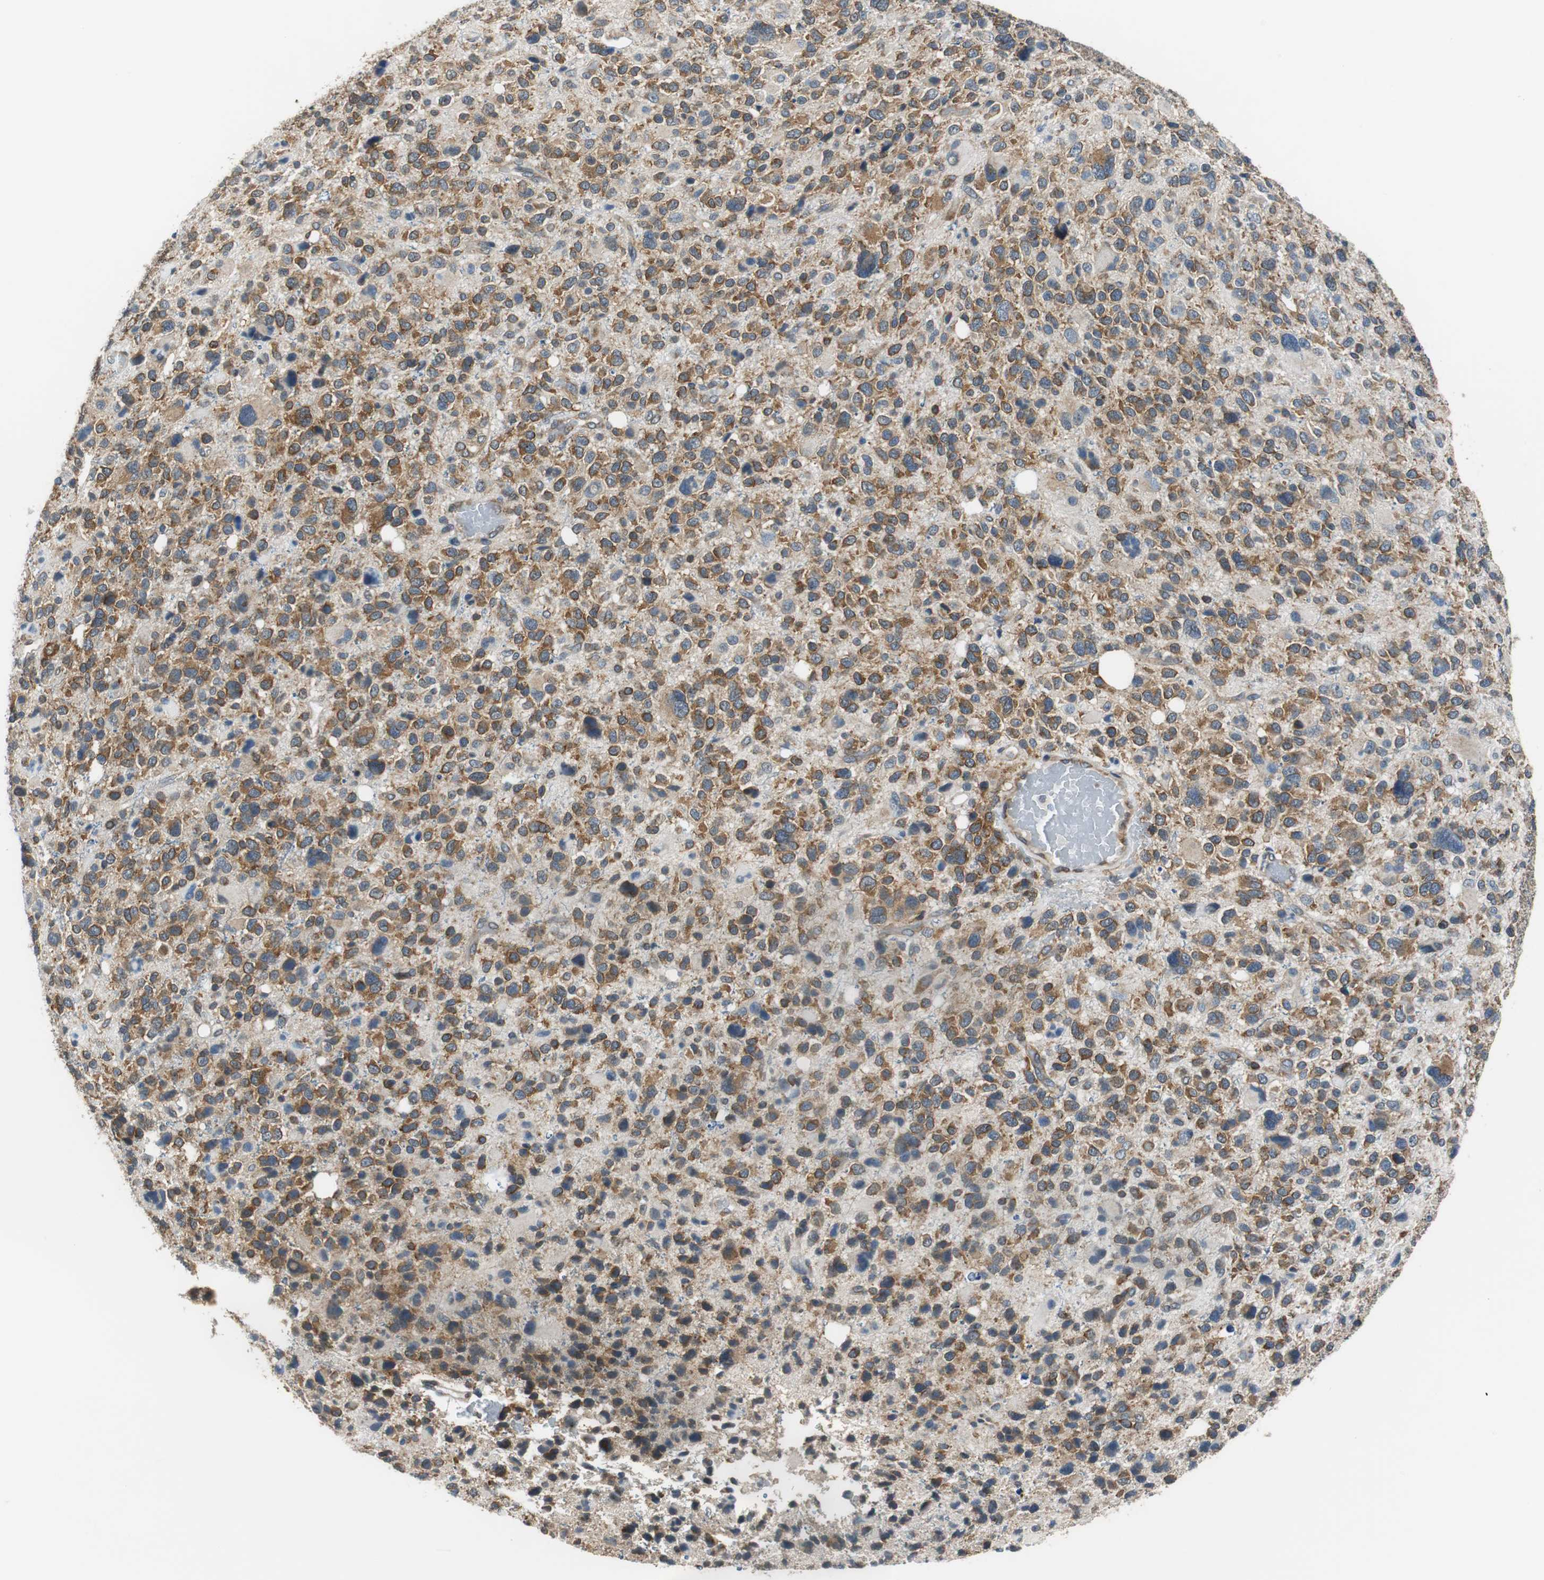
{"staining": {"intensity": "strong", "quantity": ">75%", "location": "cytoplasmic/membranous"}, "tissue": "glioma", "cell_type": "Tumor cells", "image_type": "cancer", "snomed": [{"axis": "morphology", "description": "Glioma, malignant, High grade"}, {"axis": "topography", "description": "Brain"}], "caption": "The photomicrograph displays immunohistochemical staining of malignant high-grade glioma. There is strong cytoplasmic/membranous positivity is present in about >75% of tumor cells. Nuclei are stained in blue.", "gene": "CNOT3", "patient": {"sex": "male", "age": 48}}